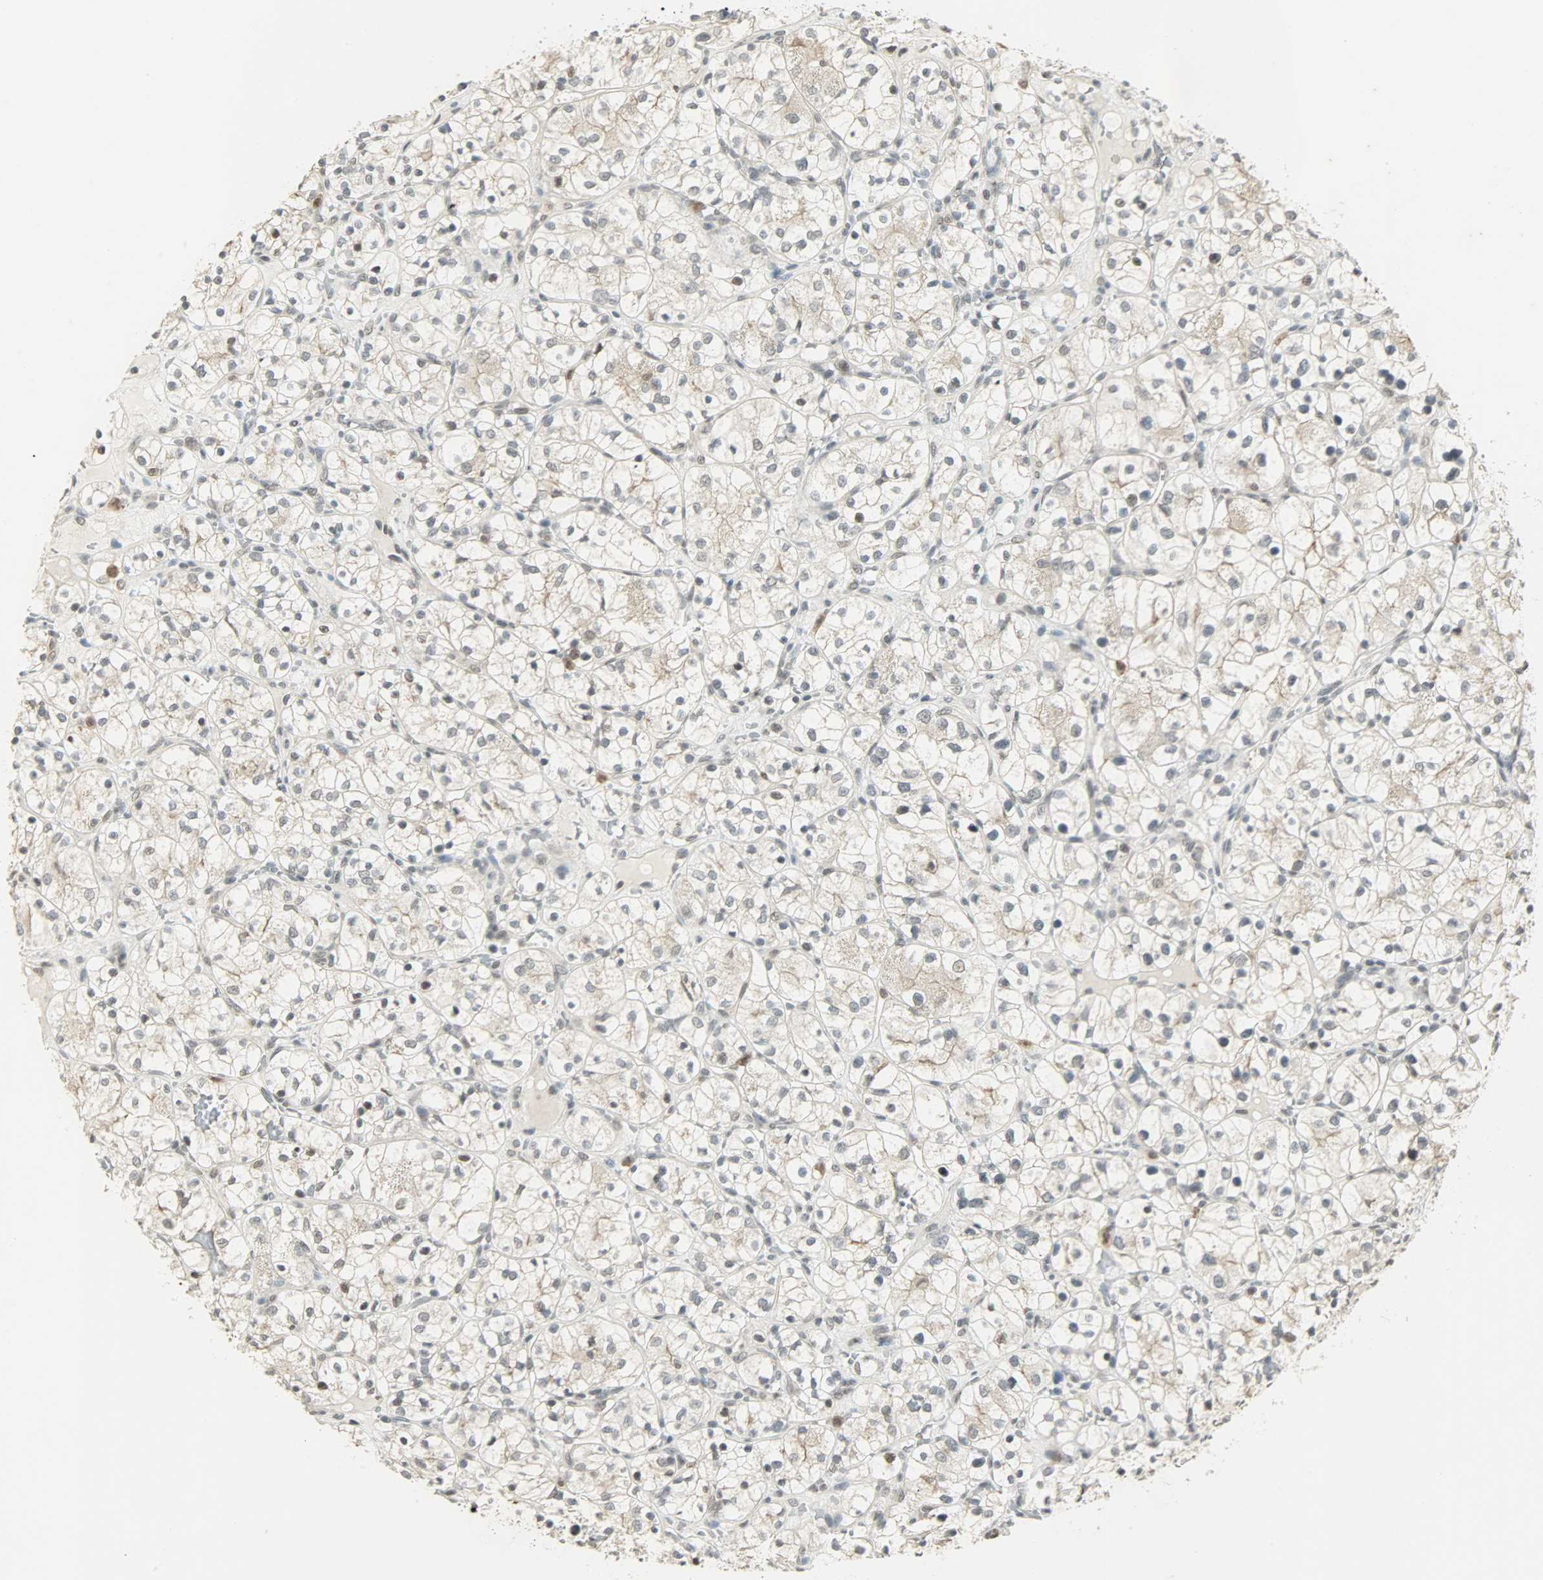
{"staining": {"intensity": "negative", "quantity": "none", "location": "none"}, "tissue": "renal cancer", "cell_type": "Tumor cells", "image_type": "cancer", "snomed": [{"axis": "morphology", "description": "Adenocarcinoma, NOS"}, {"axis": "topography", "description": "Kidney"}], "caption": "A histopathology image of renal adenocarcinoma stained for a protein exhibits no brown staining in tumor cells.", "gene": "SMARCA5", "patient": {"sex": "female", "age": 60}}